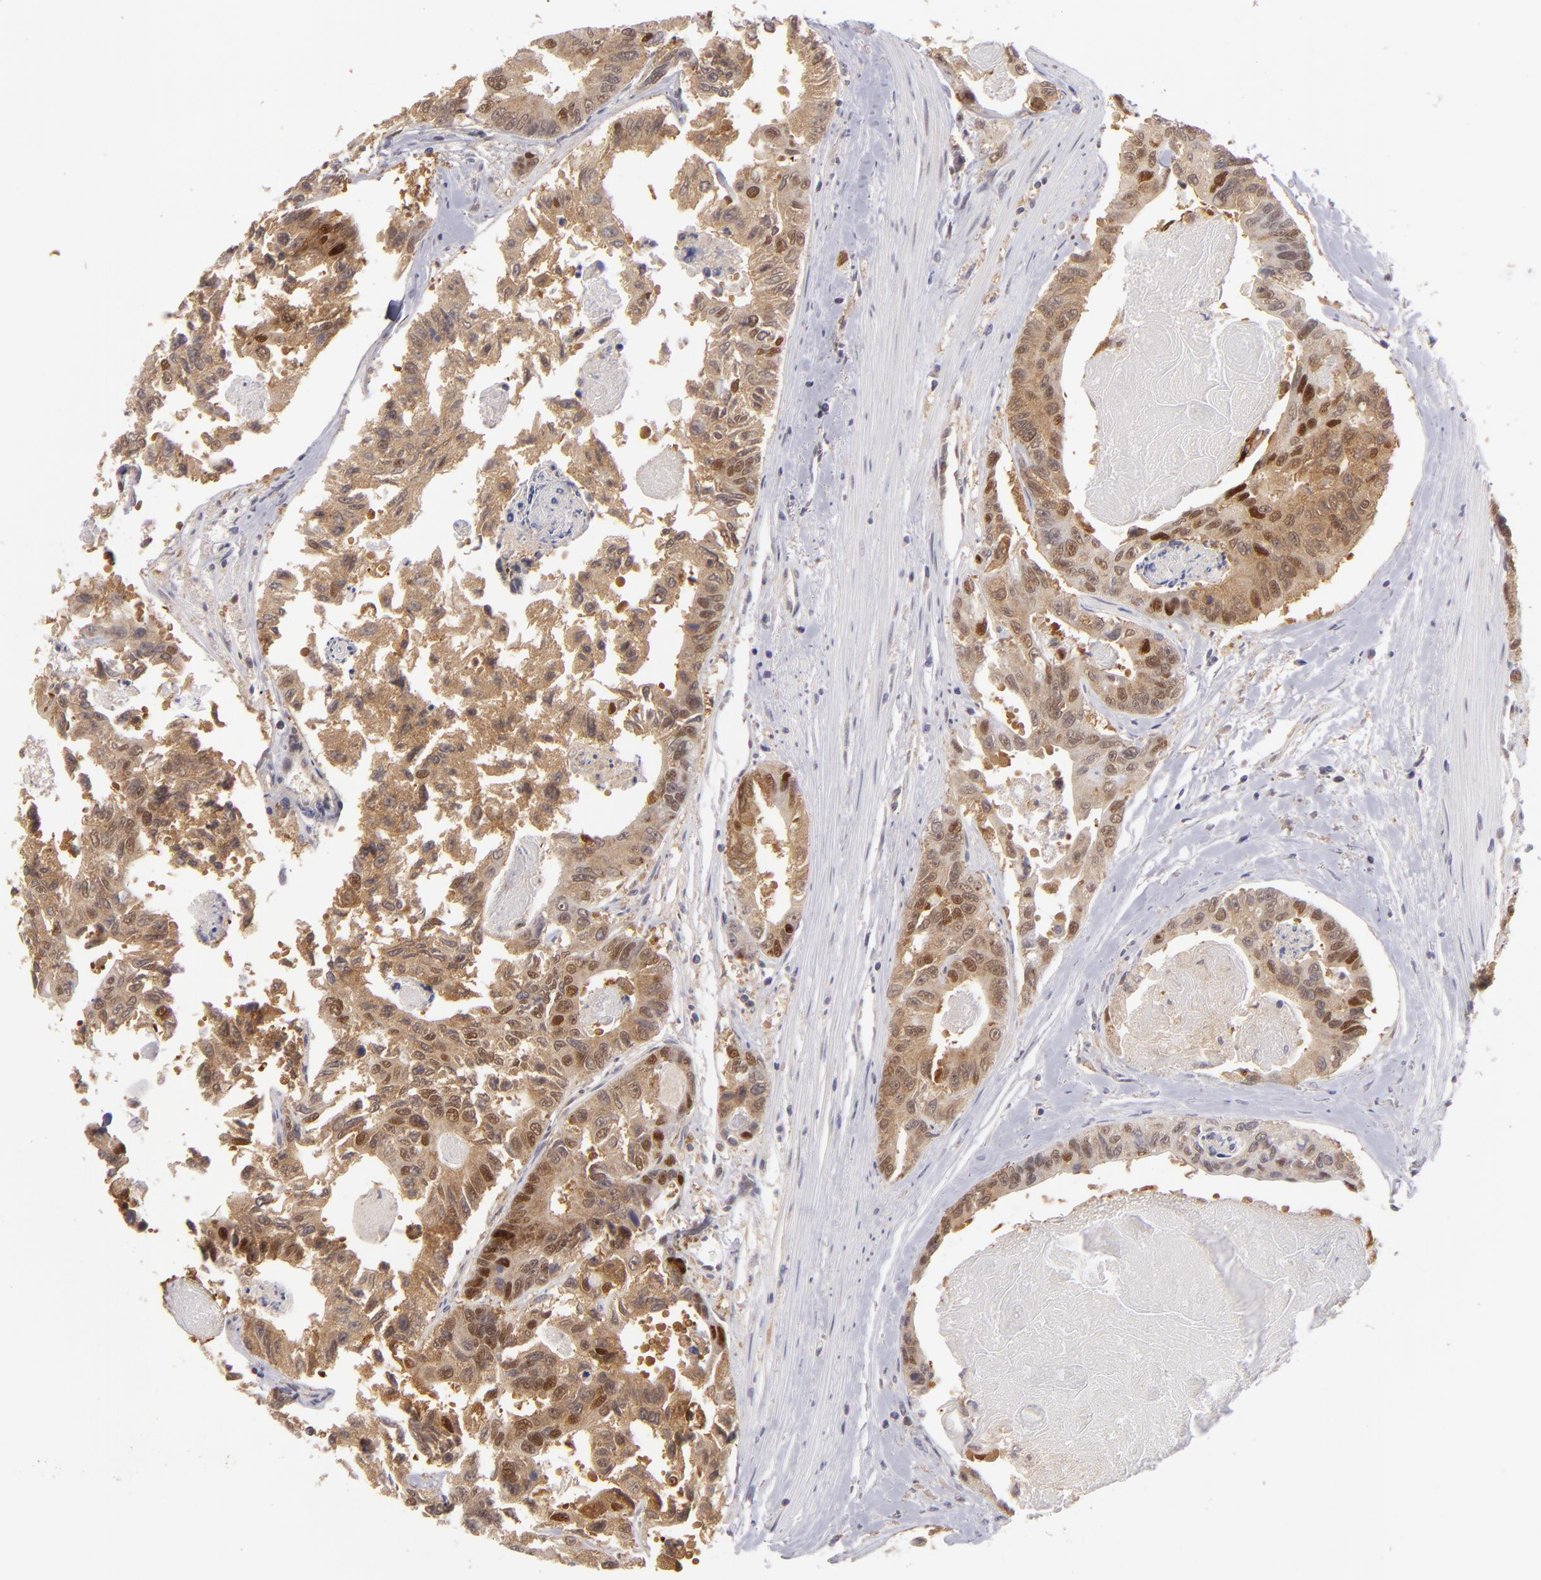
{"staining": {"intensity": "strong", "quantity": ">75%", "location": "cytoplasmic/membranous"}, "tissue": "colorectal cancer", "cell_type": "Tumor cells", "image_type": "cancer", "snomed": [{"axis": "morphology", "description": "Adenocarcinoma, NOS"}, {"axis": "topography", "description": "Colon"}], "caption": "Tumor cells exhibit strong cytoplasmic/membranous staining in about >75% of cells in colorectal cancer (adenocarcinoma).", "gene": "PTPN13", "patient": {"sex": "female", "age": 86}}